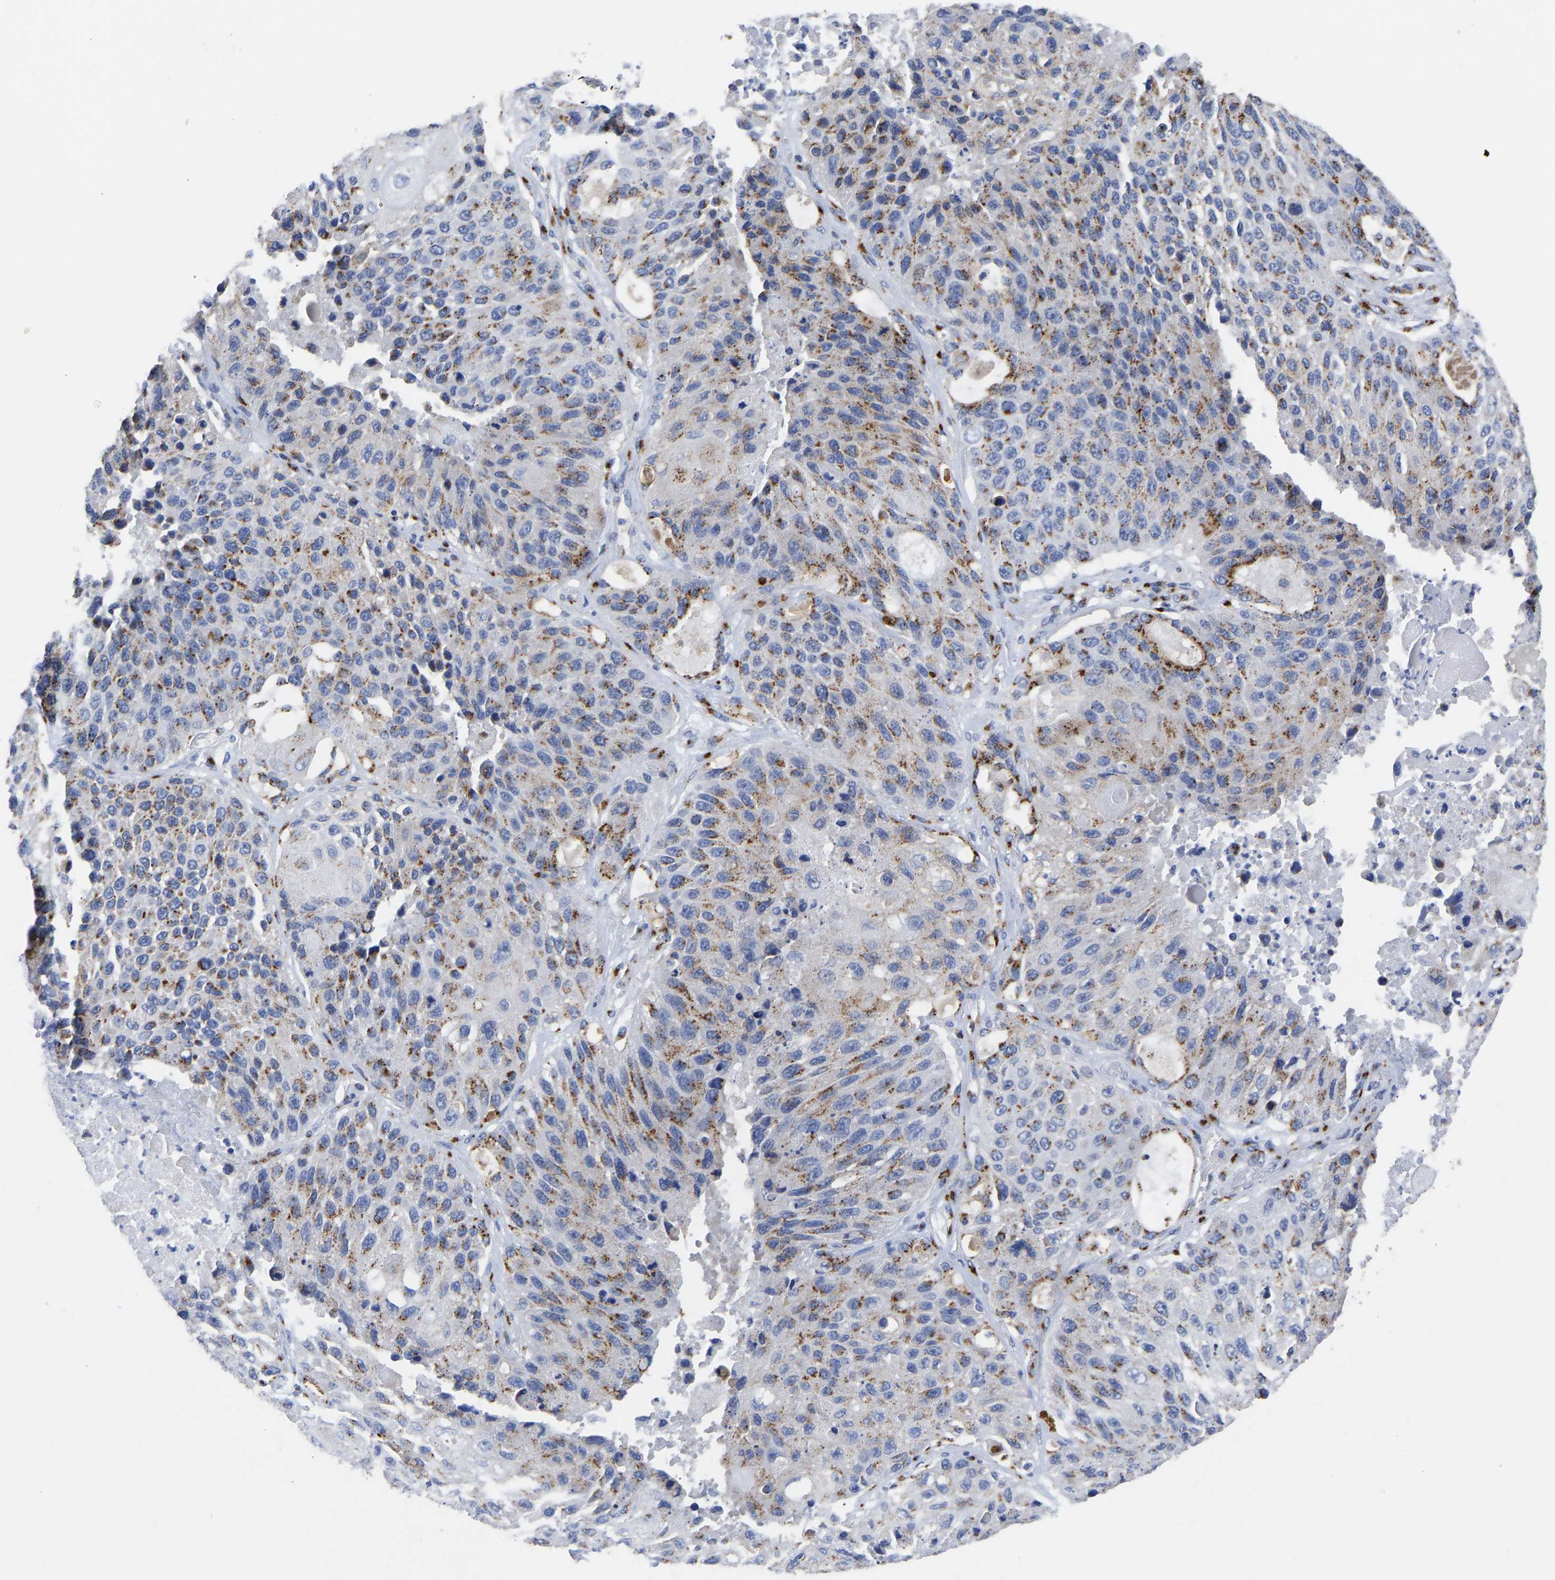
{"staining": {"intensity": "moderate", "quantity": ">75%", "location": "cytoplasmic/membranous"}, "tissue": "lung cancer", "cell_type": "Tumor cells", "image_type": "cancer", "snomed": [{"axis": "morphology", "description": "Squamous cell carcinoma, NOS"}, {"axis": "topography", "description": "Lung"}], "caption": "Protein staining displays moderate cytoplasmic/membranous expression in about >75% of tumor cells in lung cancer (squamous cell carcinoma).", "gene": "TMEM87A", "patient": {"sex": "male", "age": 61}}